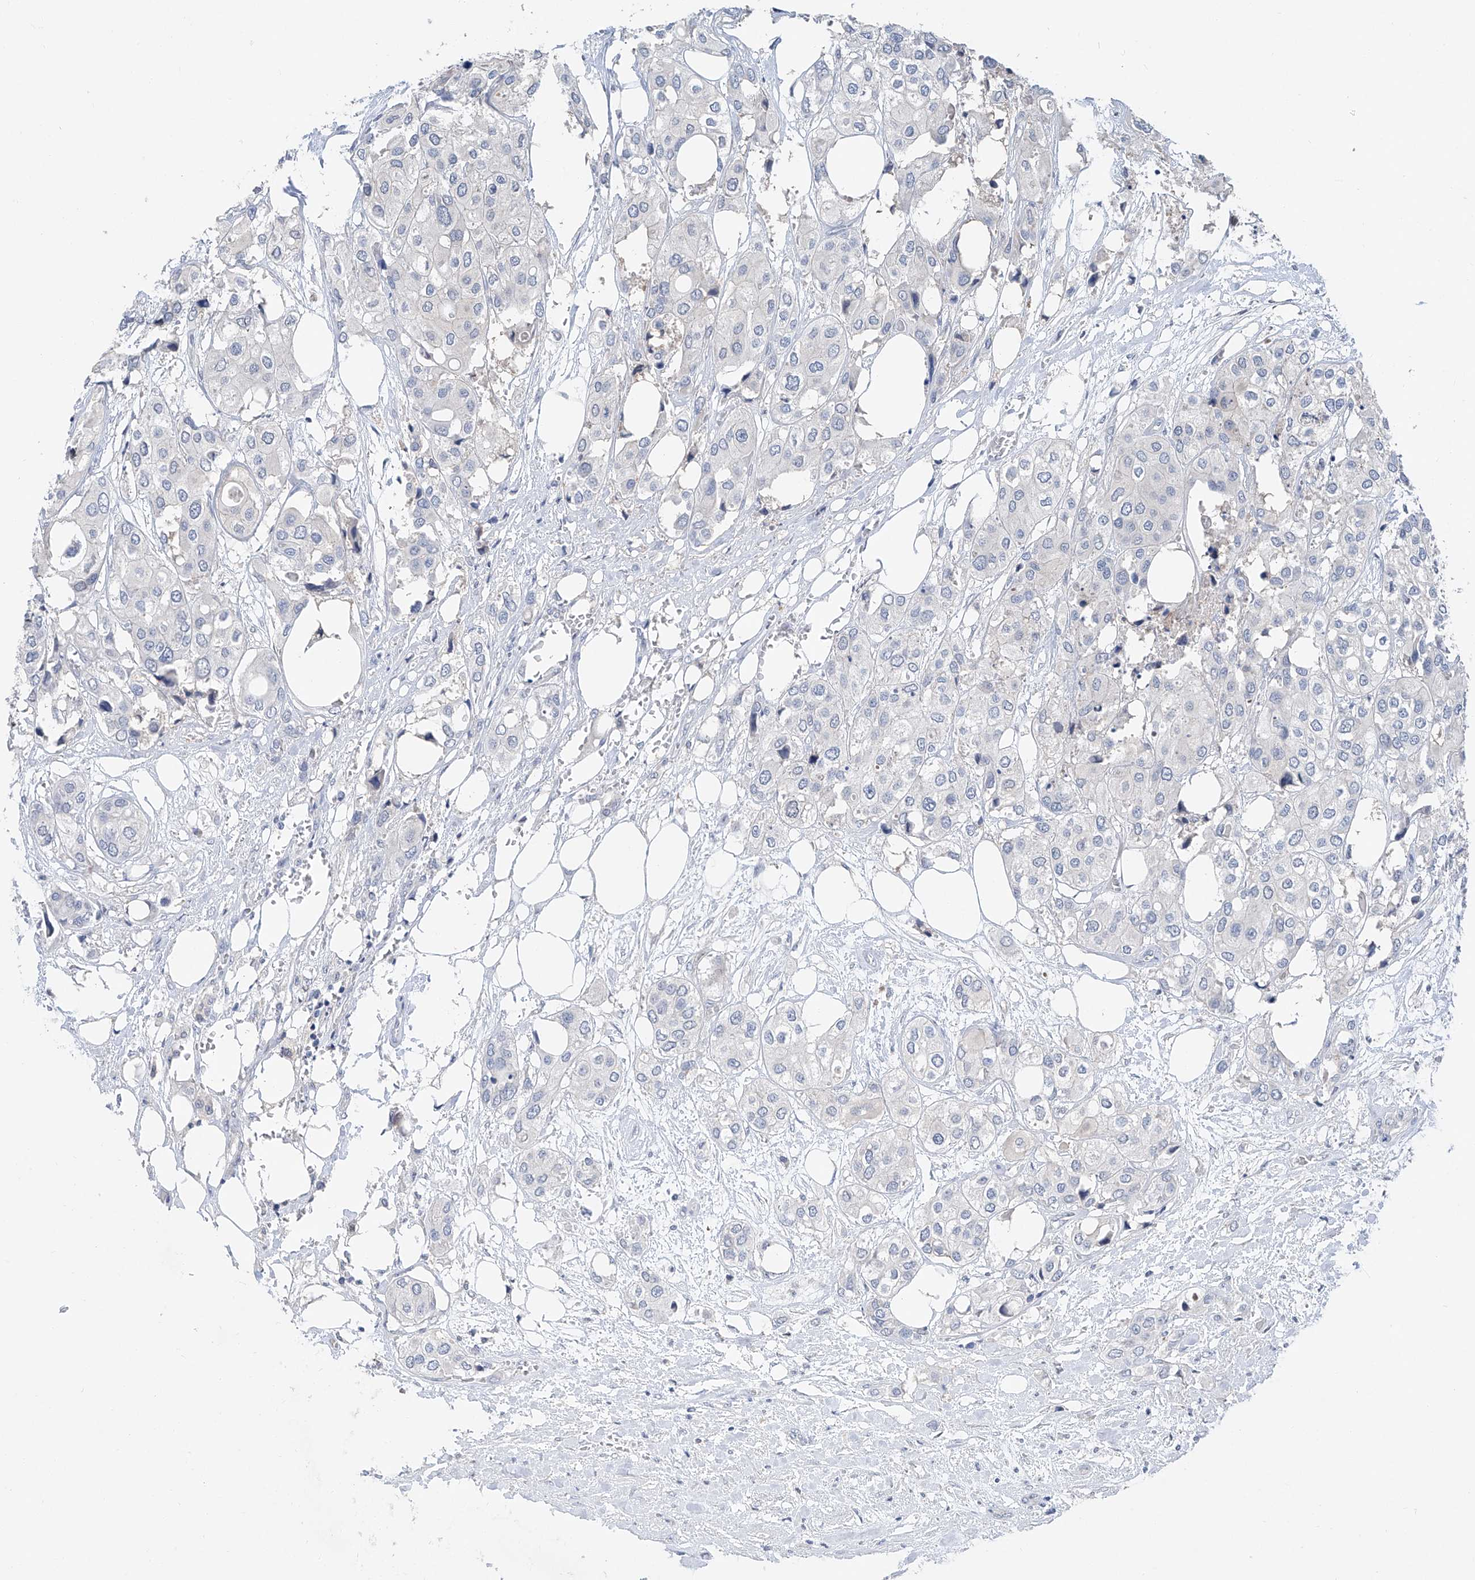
{"staining": {"intensity": "negative", "quantity": "none", "location": "none"}, "tissue": "urothelial cancer", "cell_type": "Tumor cells", "image_type": "cancer", "snomed": [{"axis": "morphology", "description": "Urothelial carcinoma, High grade"}, {"axis": "topography", "description": "Urinary bladder"}], "caption": "The photomicrograph demonstrates no significant staining in tumor cells of urothelial carcinoma (high-grade).", "gene": "FUCA2", "patient": {"sex": "male", "age": 64}}